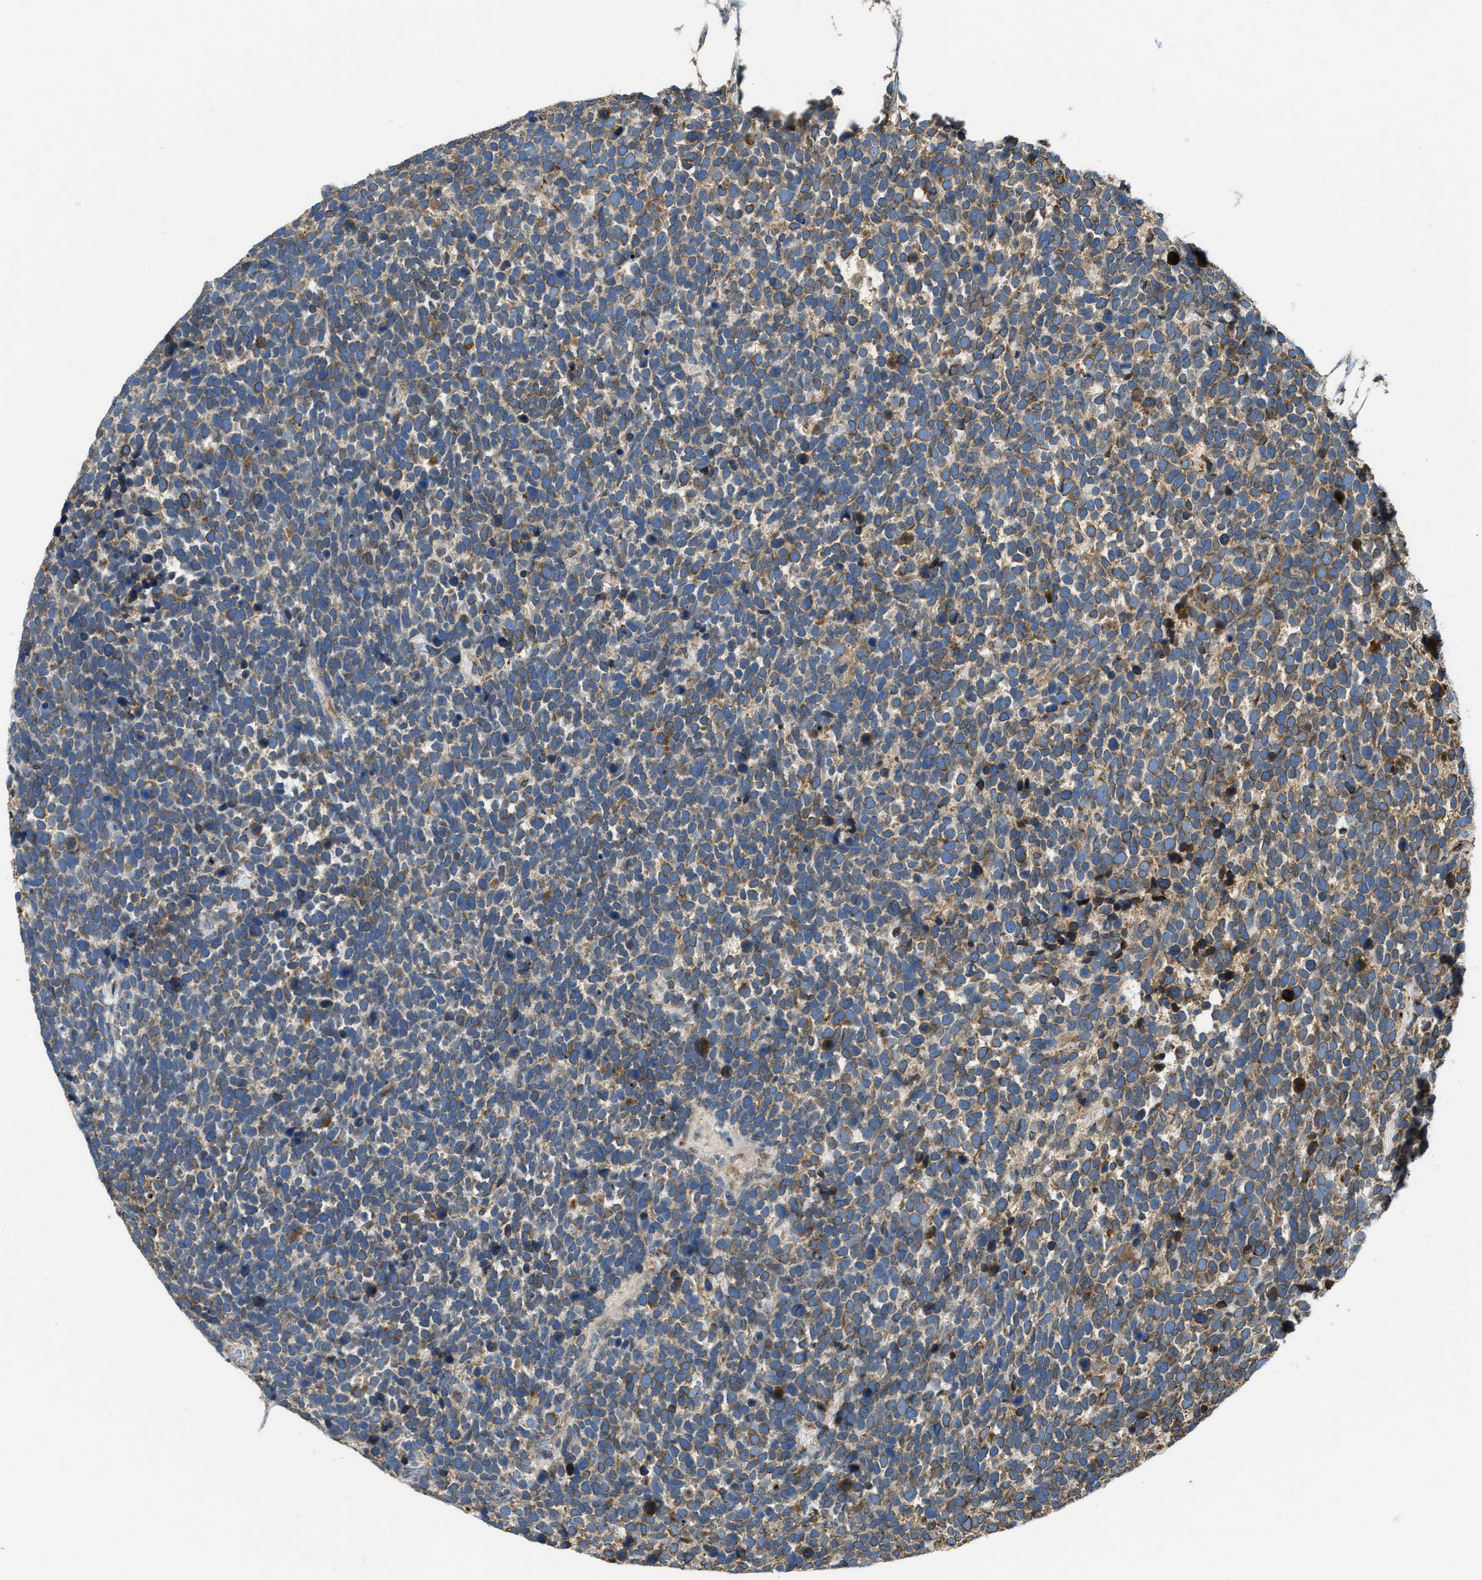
{"staining": {"intensity": "moderate", "quantity": ">75%", "location": "cytoplasmic/membranous"}, "tissue": "urothelial cancer", "cell_type": "Tumor cells", "image_type": "cancer", "snomed": [{"axis": "morphology", "description": "Urothelial carcinoma, High grade"}, {"axis": "topography", "description": "Urinary bladder"}], "caption": "High-grade urothelial carcinoma tissue exhibits moderate cytoplasmic/membranous positivity in approximately >75% of tumor cells, visualized by immunohistochemistry. Using DAB (brown) and hematoxylin (blue) stains, captured at high magnification using brightfield microscopy.", "gene": "MPDU1", "patient": {"sex": "female", "age": 82}}